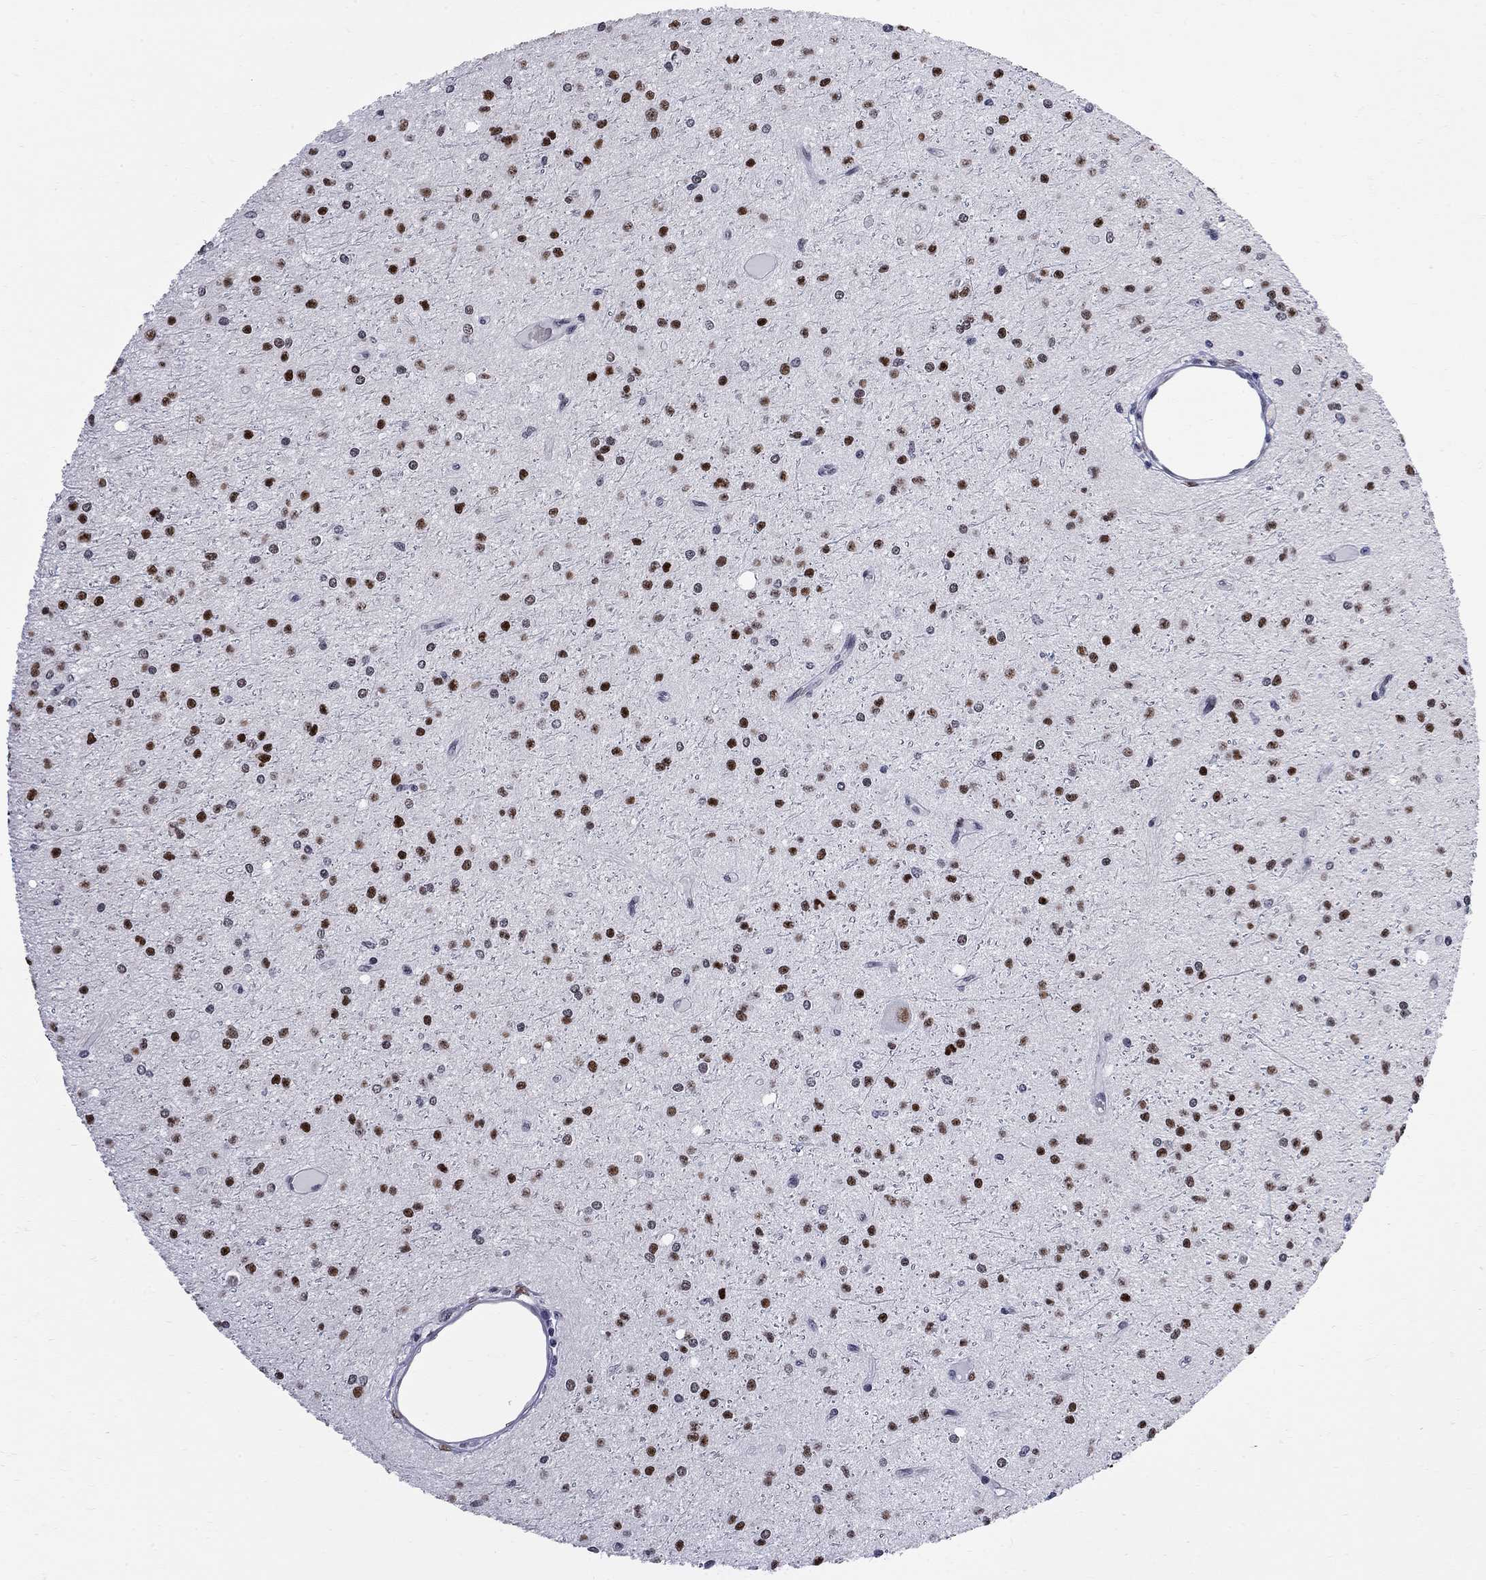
{"staining": {"intensity": "strong", "quantity": ">75%", "location": "nuclear"}, "tissue": "glioma", "cell_type": "Tumor cells", "image_type": "cancer", "snomed": [{"axis": "morphology", "description": "Glioma, malignant, Low grade"}, {"axis": "topography", "description": "Brain"}], "caption": "Strong nuclear expression for a protein is present in about >75% of tumor cells of glioma using immunohistochemistry.", "gene": "ZBTB47", "patient": {"sex": "male", "age": 27}}